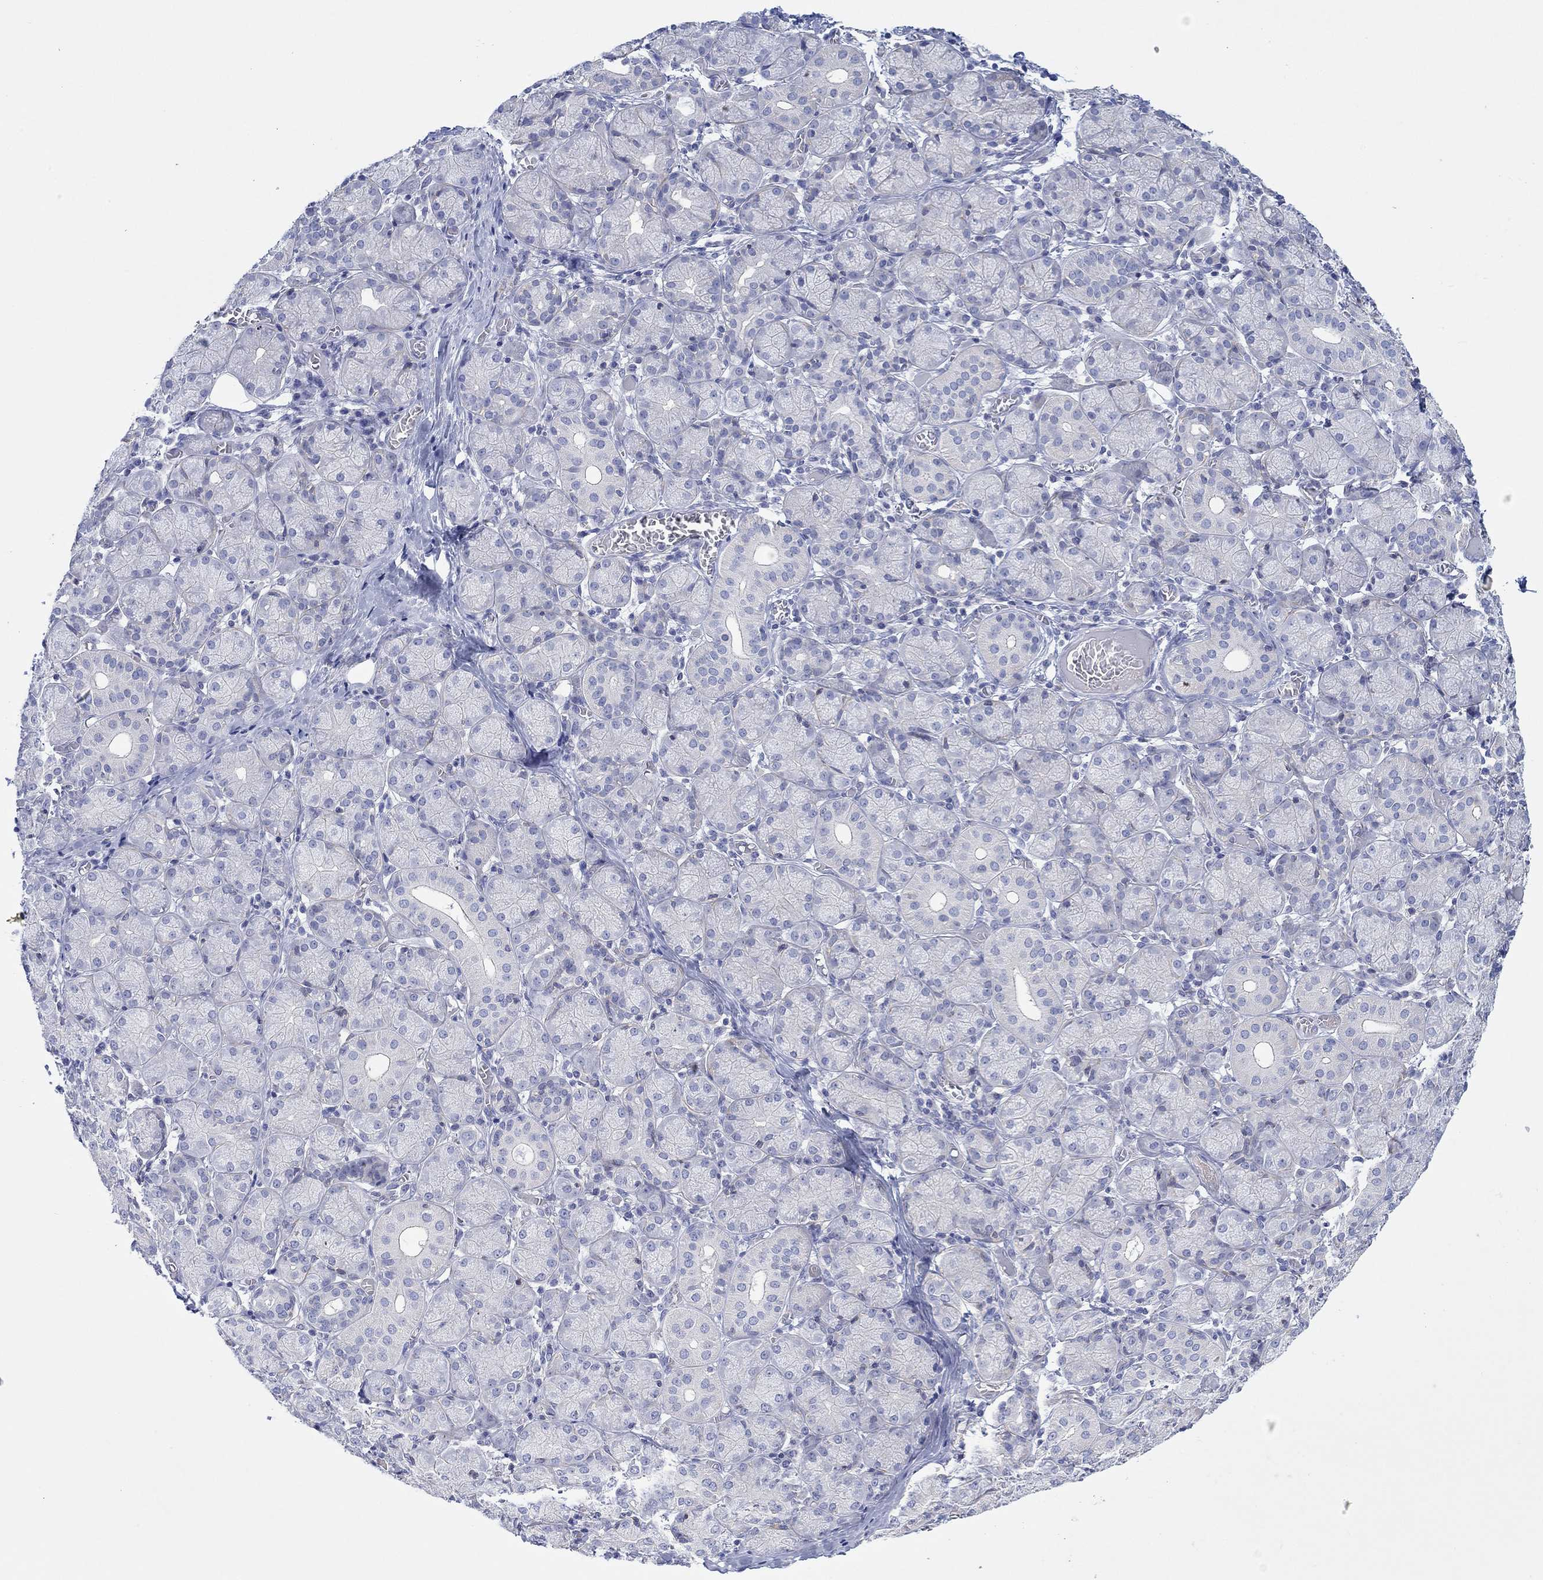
{"staining": {"intensity": "negative", "quantity": "none", "location": "none"}, "tissue": "salivary gland", "cell_type": "Glandular cells", "image_type": "normal", "snomed": [{"axis": "morphology", "description": "Normal tissue, NOS"}, {"axis": "topography", "description": "Salivary gland"}, {"axis": "topography", "description": "Peripheral nerve tissue"}], "caption": "An IHC photomicrograph of unremarkable salivary gland is shown. There is no staining in glandular cells of salivary gland. (DAB (3,3'-diaminobenzidine) immunohistochemistry visualized using brightfield microscopy, high magnification).", "gene": "PPIL6", "patient": {"sex": "female", "age": 24}}